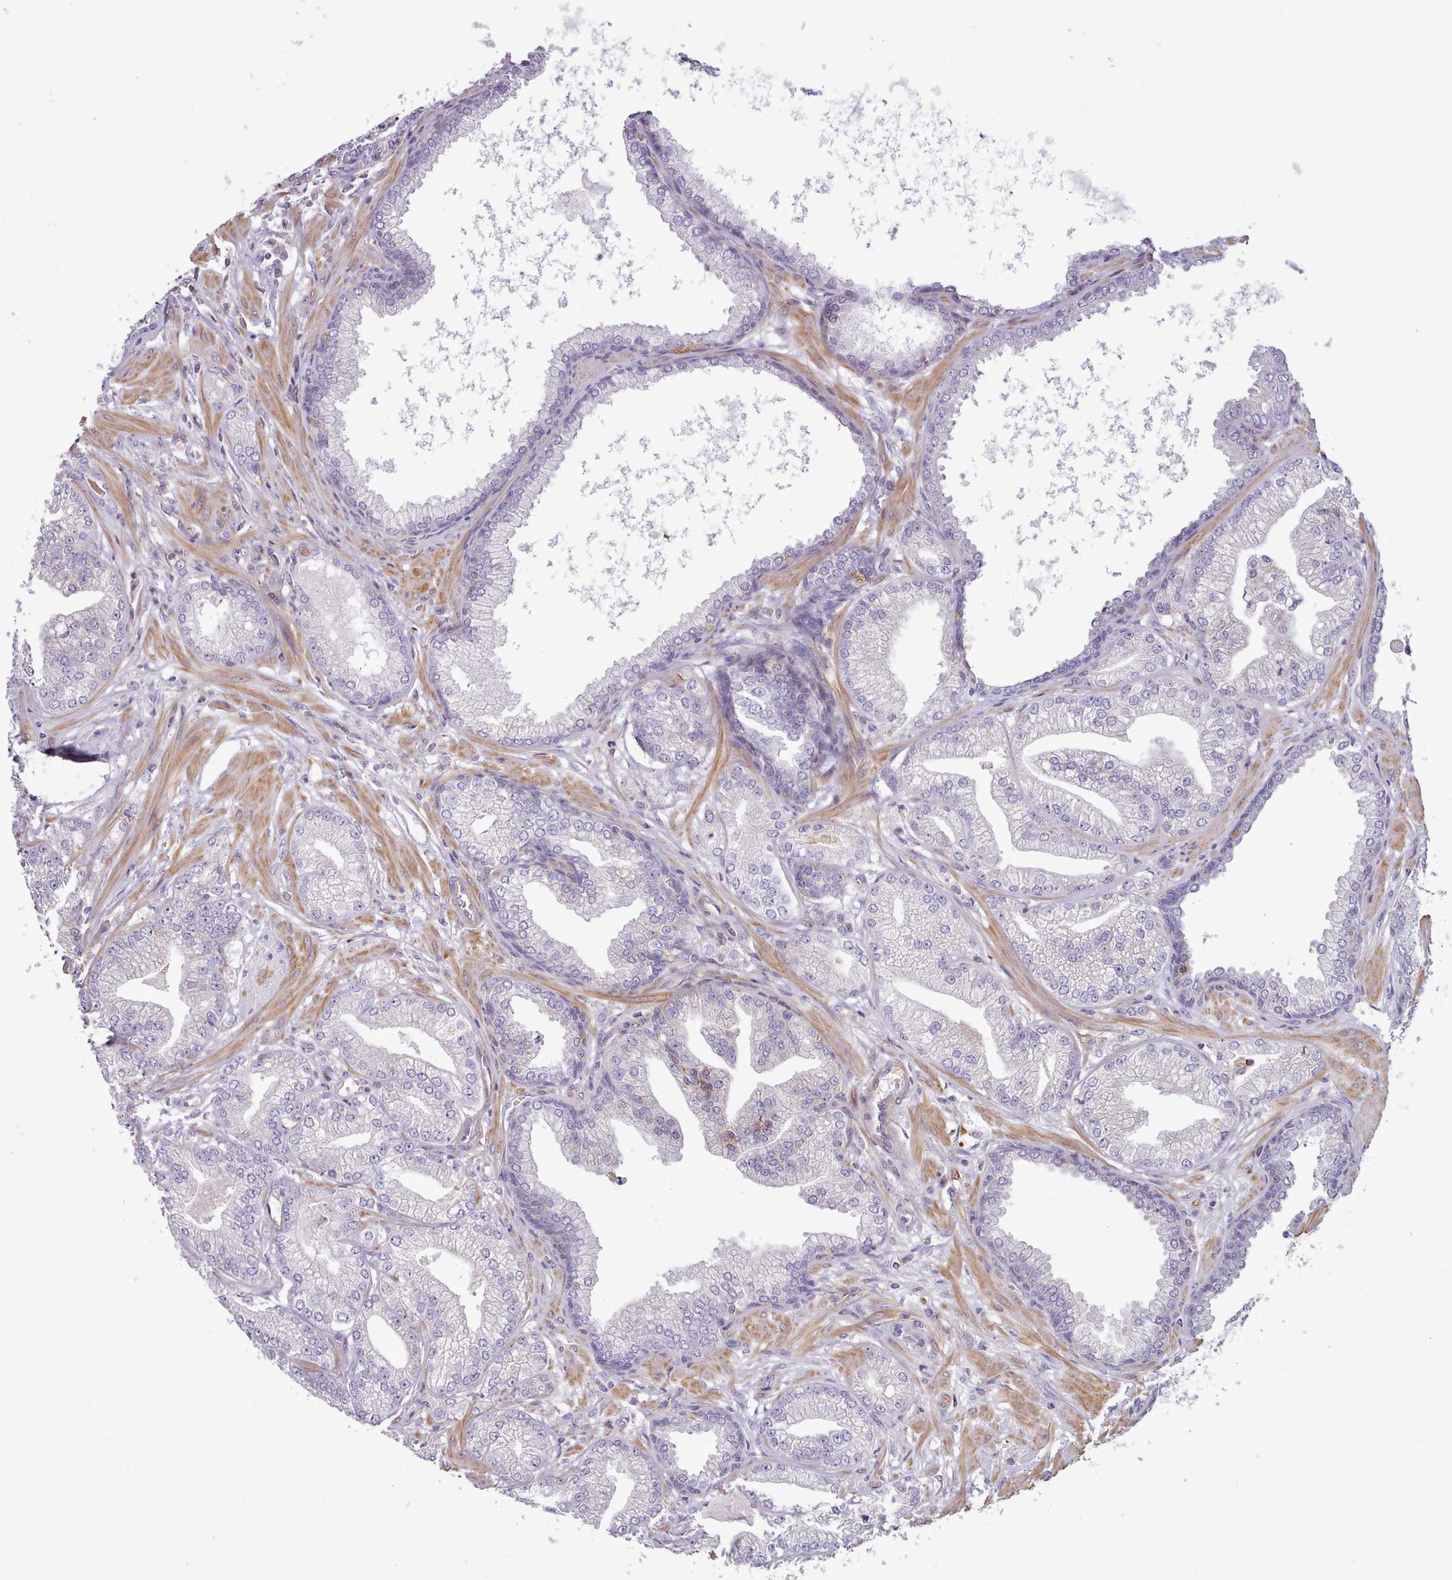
{"staining": {"intensity": "negative", "quantity": "none", "location": "none"}, "tissue": "prostate cancer", "cell_type": "Tumor cells", "image_type": "cancer", "snomed": [{"axis": "morphology", "description": "Adenocarcinoma, Low grade"}, {"axis": "topography", "description": "Prostate"}], "caption": "Micrograph shows no protein staining in tumor cells of adenocarcinoma (low-grade) (prostate) tissue.", "gene": "TENT4B", "patient": {"sex": "male", "age": 55}}